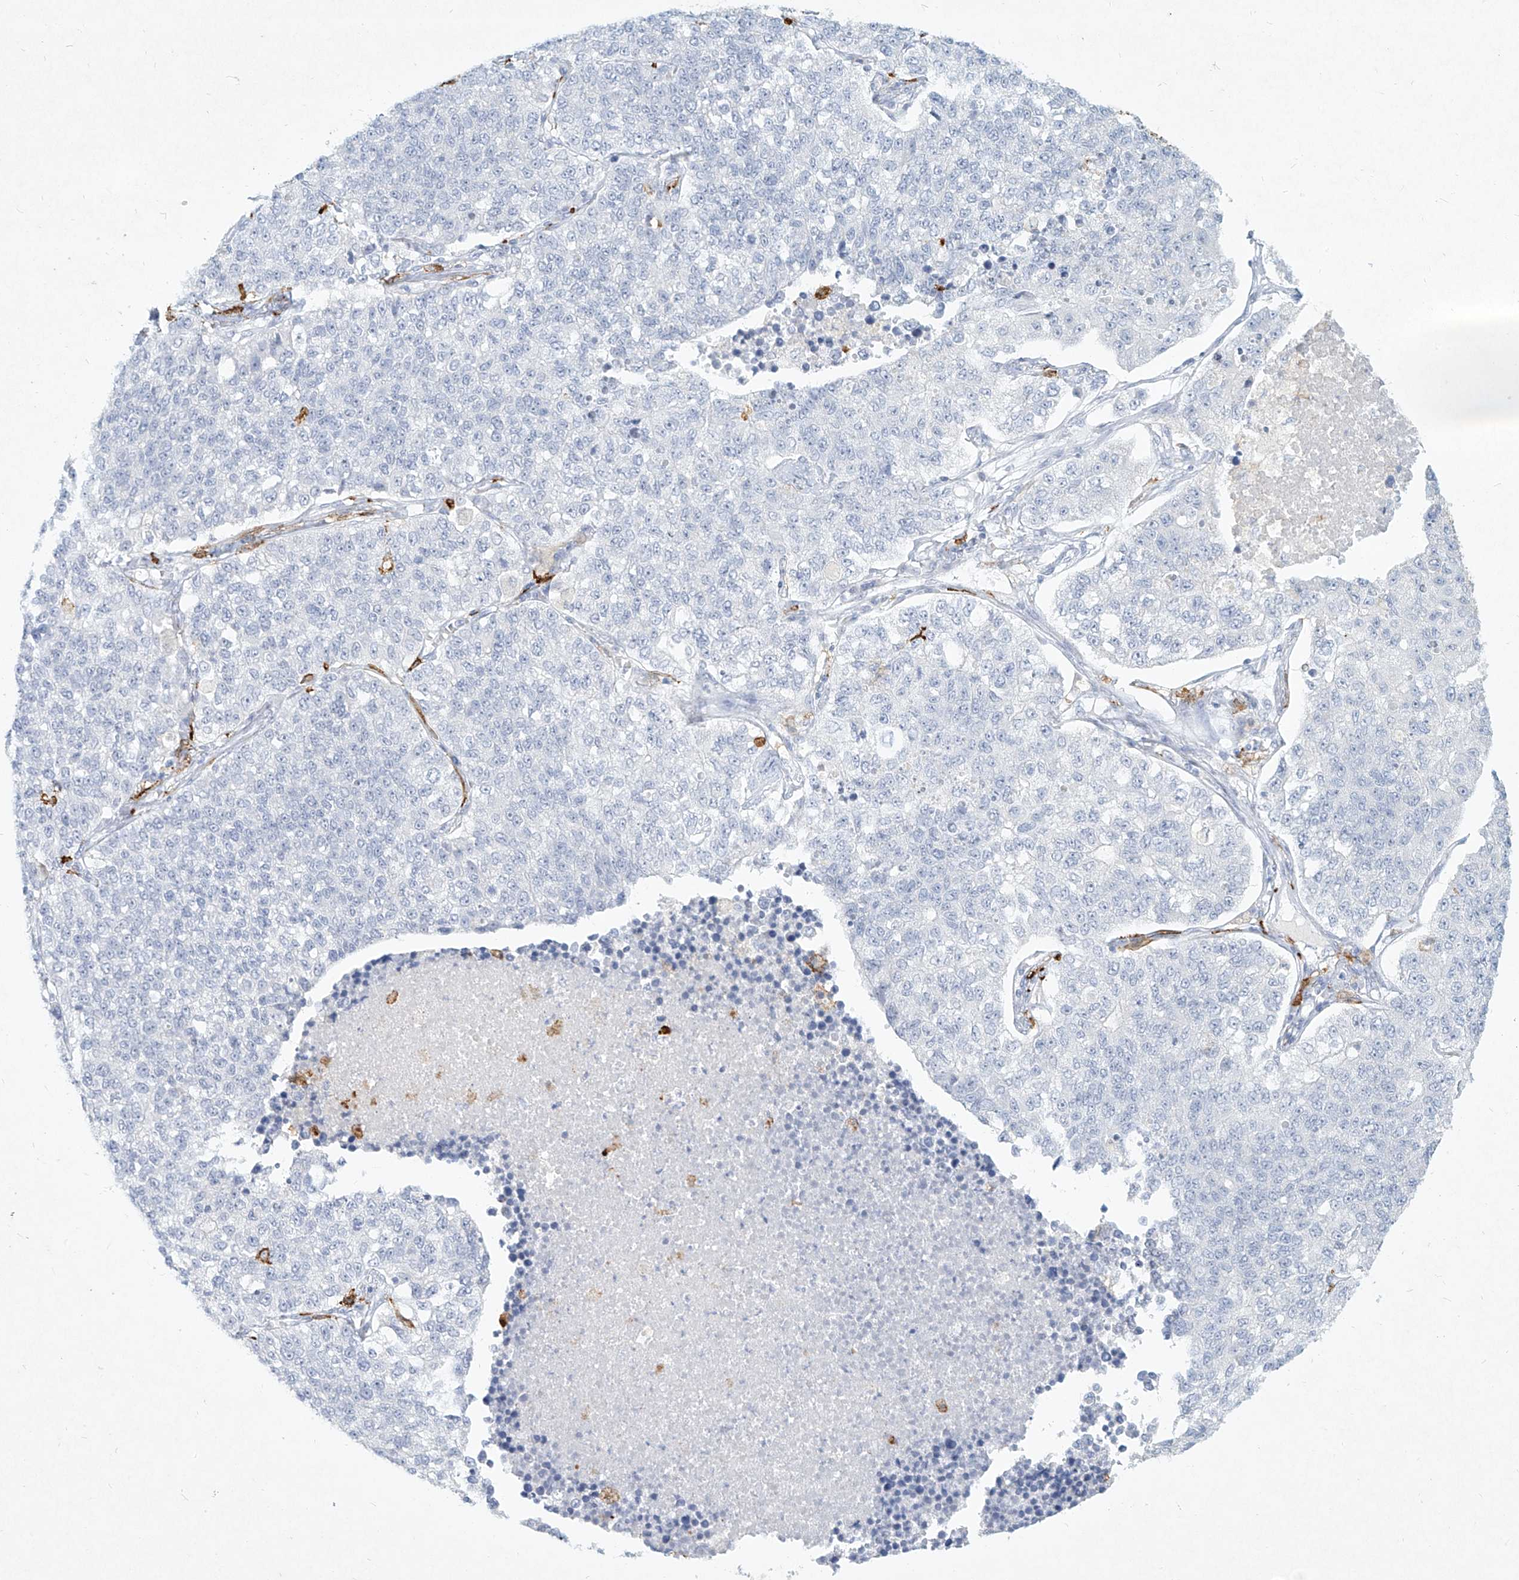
{"staining": {"intensity": "negative", "quantity": "none", "location": "none"}, "tissue": "lung cancer", "cell_type": "Tumor cells", "image_type": "cancer", "snomed": [{"axis": "morphology", "description": "Adenocarcinoma, NOS"}, {"axis": "topography", "description": "Lung"}], "caption": "Protein analysis of lung cancer displays no significant staining in tumor cells. The staining is performed using DAB brown chromogen with nuclei counter-stained in using hematoxylin.", "gene": "CD209", "patient": {"sex": "male", "age": 49}}